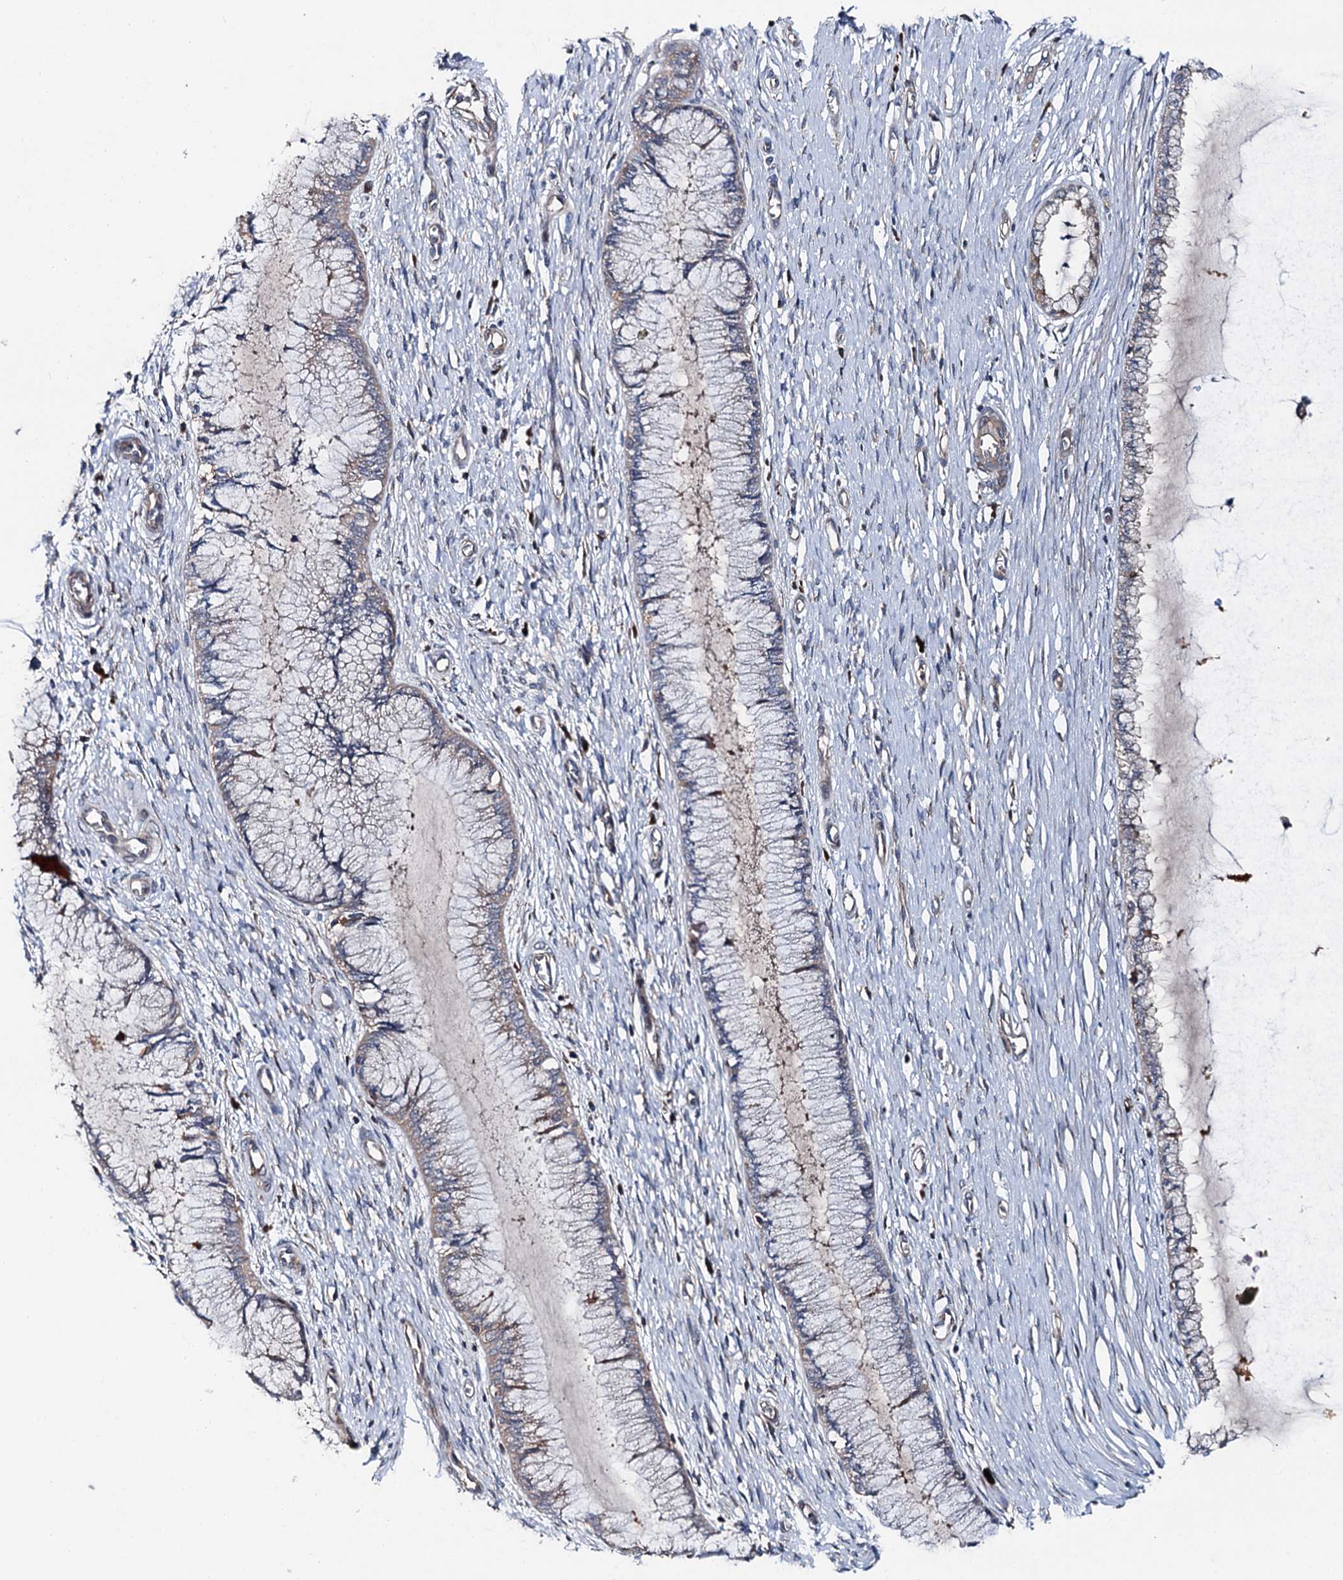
{"staining": {"intensity": "negative", "quantity": "none", "location": "none"}, "tissue": "cervix", "cell_type": "Glandular cells", "image_type": "normal", "snomed": [{"axis": "morphology", "description": "Normal tissue, NOS"}, {"axis": "topography", "description": "Cervix"}], "caption": "High power microscopy photomicrograph of an immunohistochemistry (IHC) micrograph of benign cervix, revealing no significant staining in glandular cells.", "gene": "SLC22A25", "patient": {"sex": "female", "age": 55}}